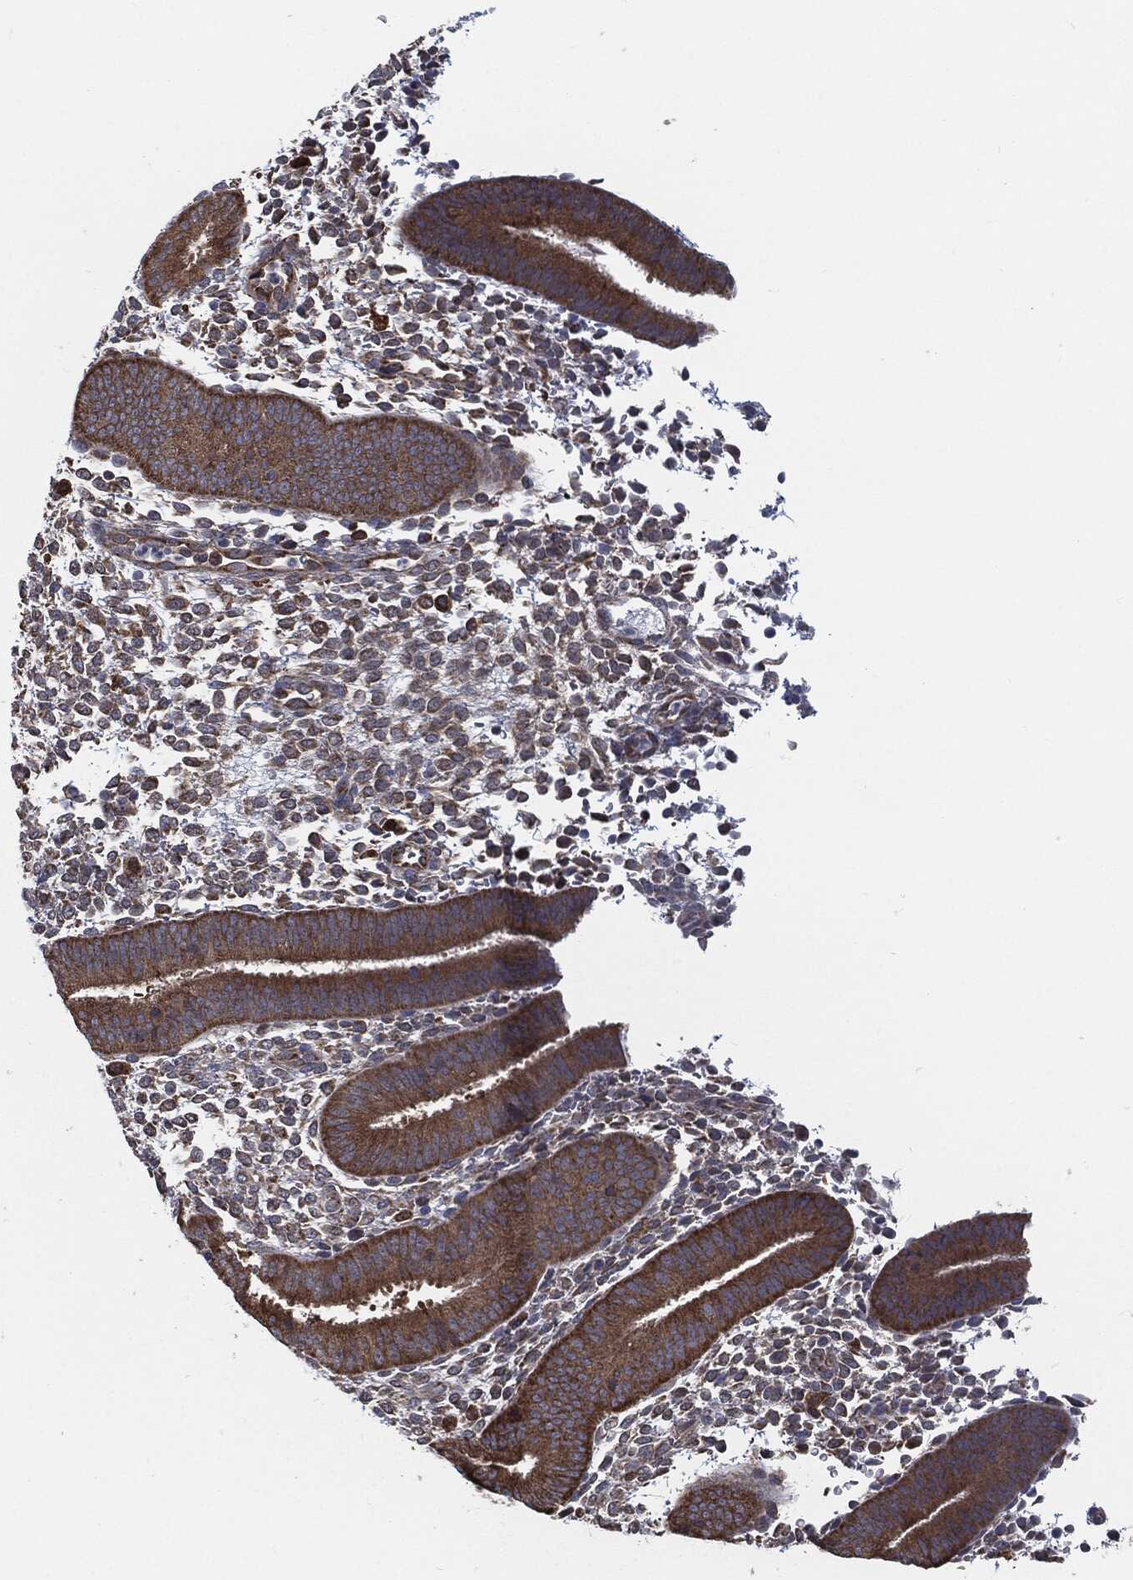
{"staining": {"intensity": "moderate", "quantity": "<25%", "location": "cytoplasmic/membranous"}, "tissue": "endometrium", "cell_type": "Cells in endometrial stroma", "image_type": "normal", "snomed": [{"axis": "morphology", "description": "Normal tissue, NOS"}, {"axis": "topography", "description": "Endometrium"}], "caption": "Human endometrium stained for a protein (brown) displays moderate cytoplasmic/membranous positive staining in about <25% of cells in endometrial stroma.", "gene": "PRDX4", "patient": {"sex": "female", "age": 39}}